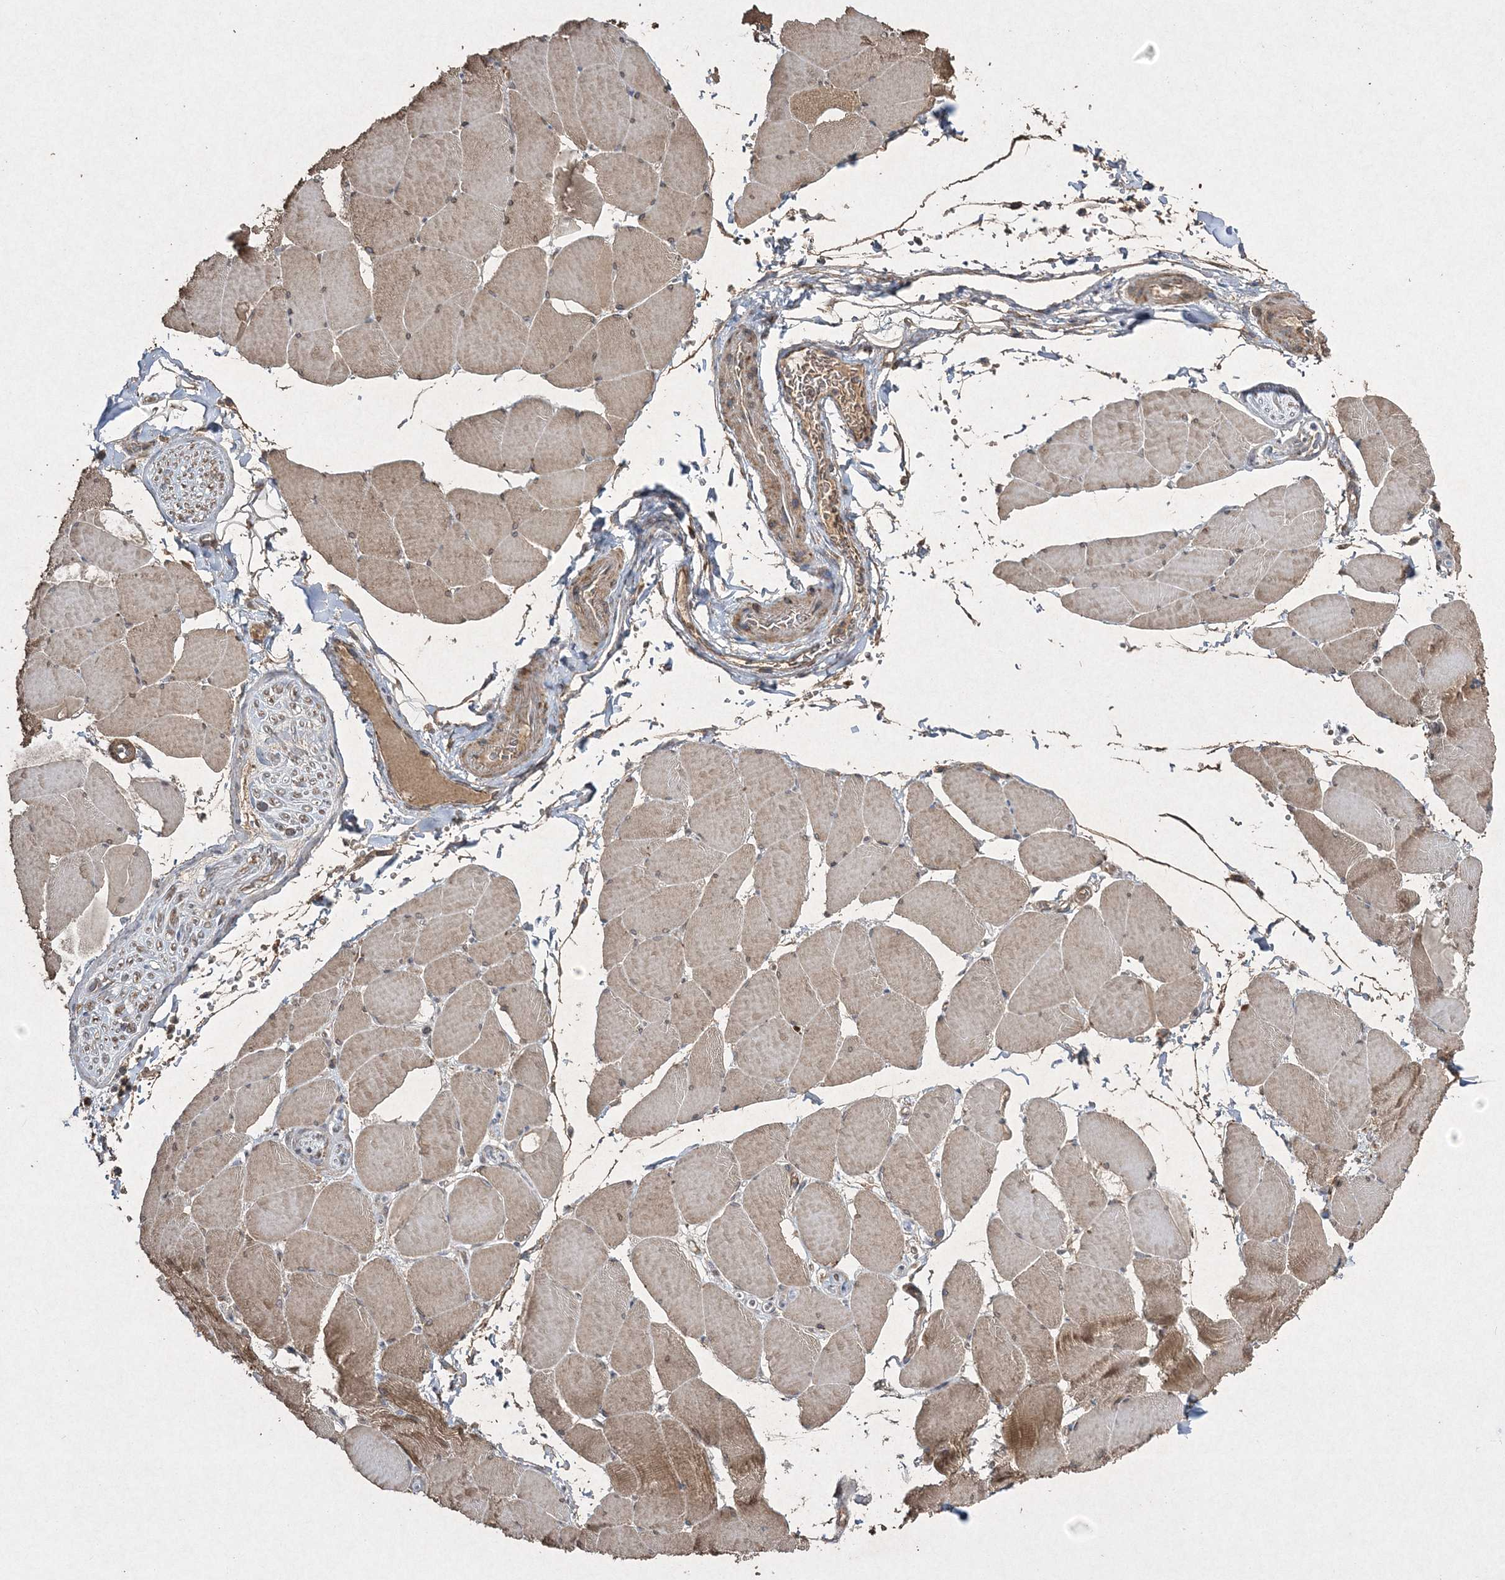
{"staining": {"intensity": "moderate", "quantity": "25%-75%", "location": "cytoplasmic/membranous"}, "tissue": "skeletal muscle", "cell_type": "Myocytes", "image_type": "normal", "snomed": [{"axis": "morphology", "description": "Normal tissue, NOS"}, {"axis": "topography", "description": "Skeletal muscle"}, {"axis": "topography", "description": "Head-Neck"}], "caption": "Immunohistochemical staining of unremarkable skeletal muscle displays moderate cytoplasmic/membranous protein expression in approximately 25%-75% of myocytes. The staining was performed using DAB, with brown indicating positive protein expression. Nuclei are stained blue with hematoxylin.", "gene": "GRSF1", "patient": {"sex": "male", "age": 66}}